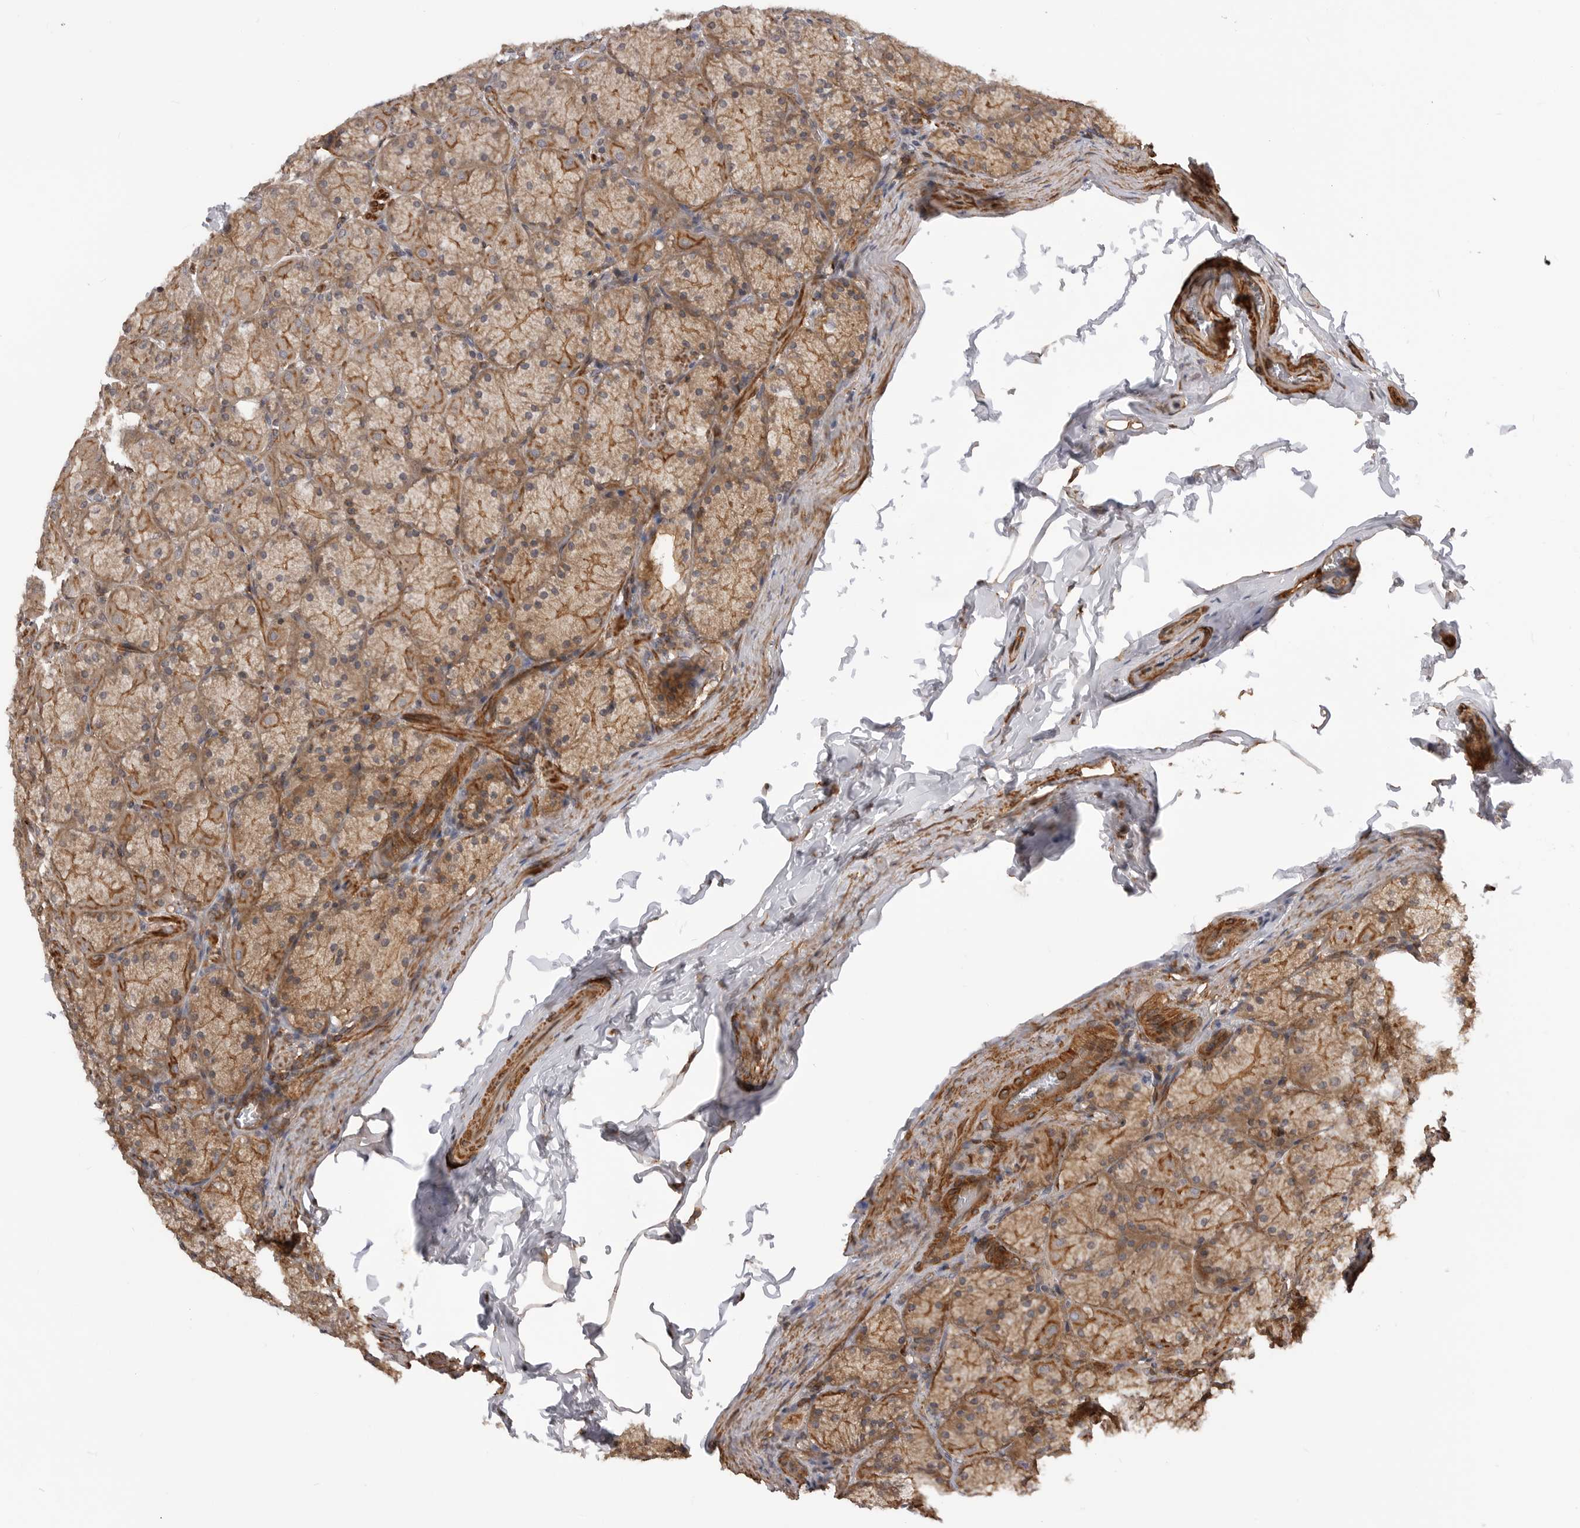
{"staining": {"intensity": "moderate", "quantity": ">75%", "location": "cytoplasmic/membranous"}, "tissue": "stomach", "cell_type": "Glandular cells", "image_type": "normal", "snomed": [{"axis": "morphology", "description": "Normal tissue, NOS"}, {"axis": "topography", "description": "Stomach, upper"}], "caption": "Moderate cytoplasmic/membranous expression is appreciated in about >75% of glandular cells in benign stomach.", "gene": "TRIM56", "patient": {"sex": "female", "age": 56}}